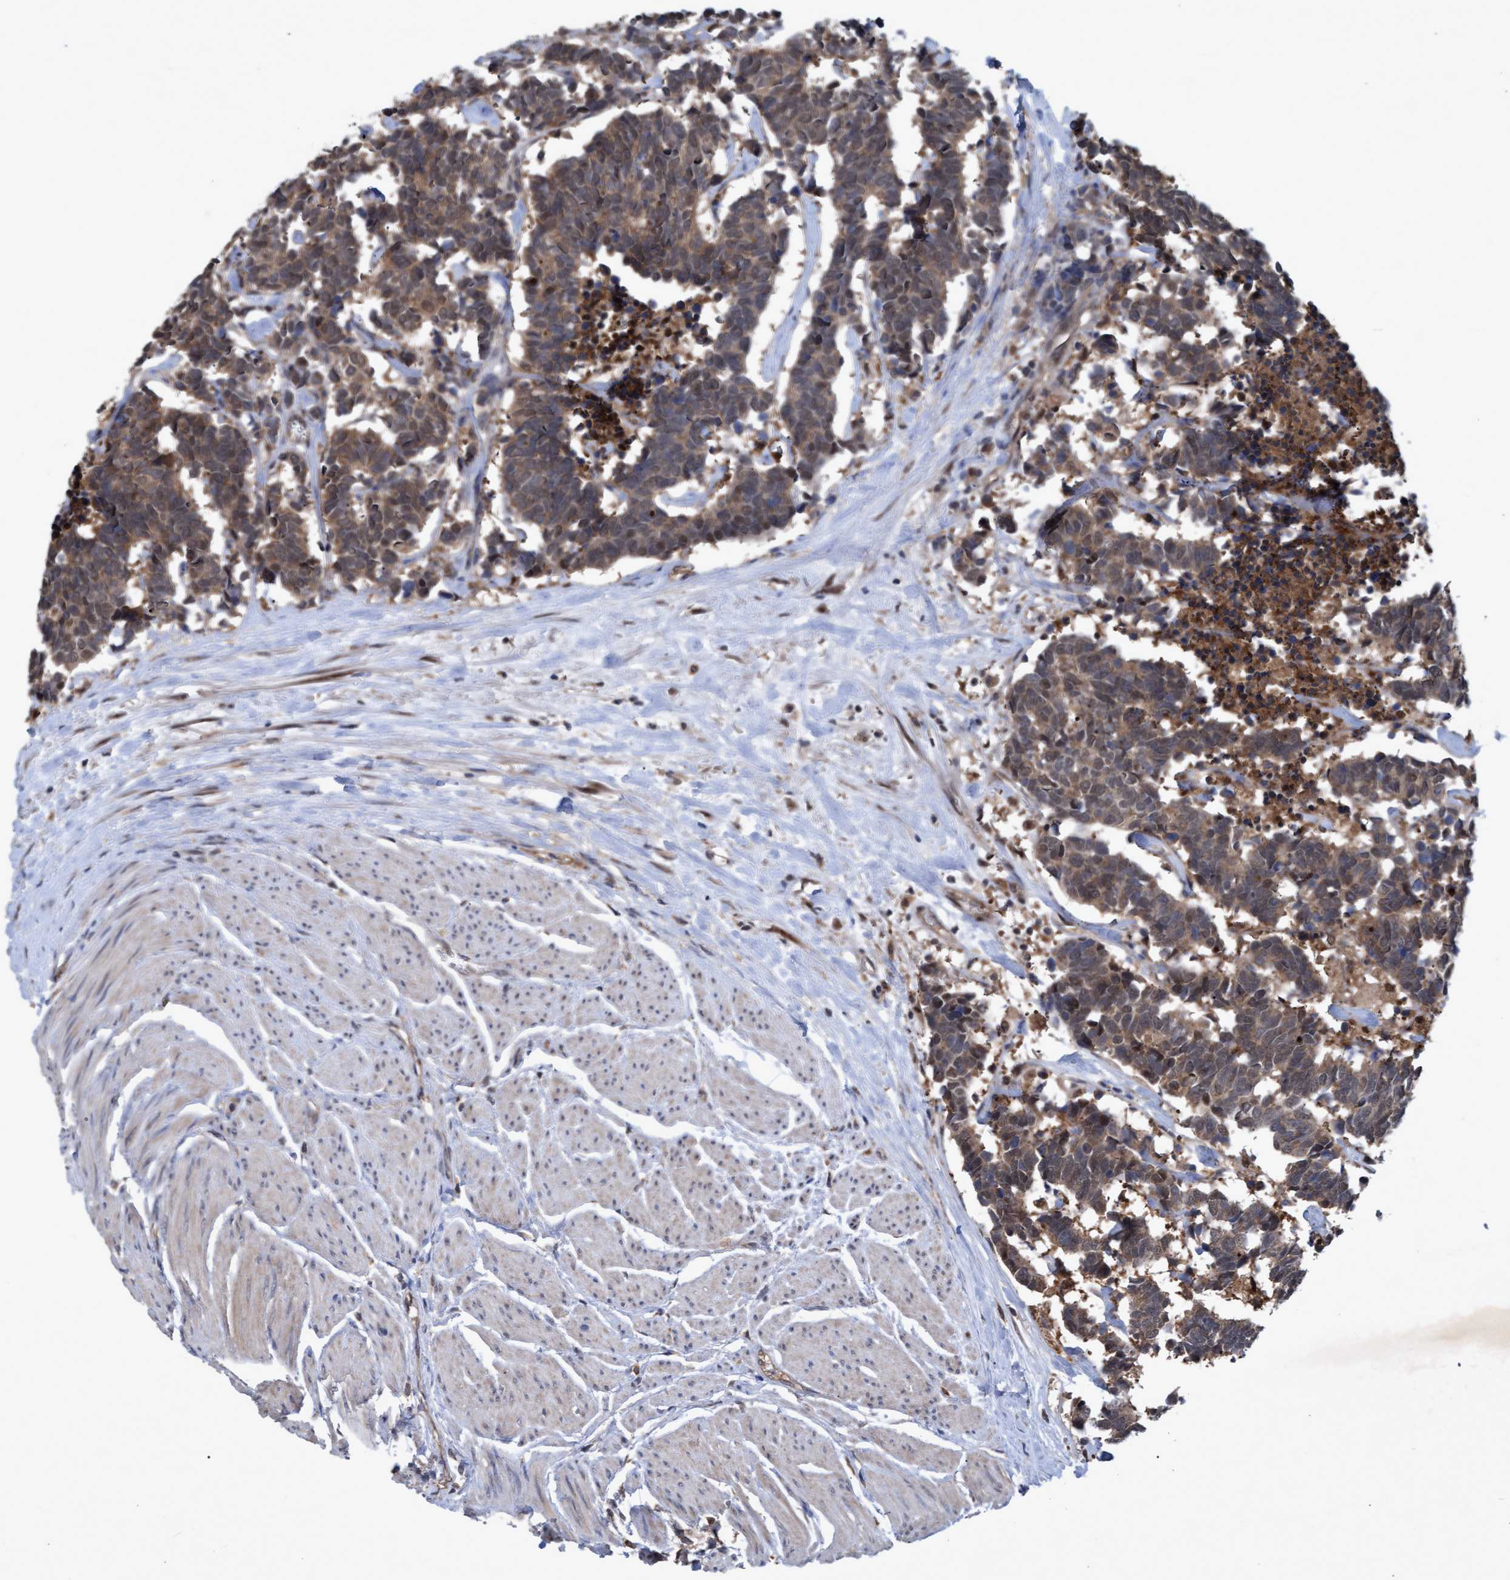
{"staining": {"intensity": "moderate", "quantity": ">75%", "location": "cytoplasmic/membranous,nuclear"}, "tissue": "carcinoid", "cell_type": "Tumor cells", "image_type": "cancer", "snomed": [{"axis": "morphology", "description": "Carcinoma, NOS"}, {"axis": "morphology", "description": "Carcinoid, malignant, NOS"}, {"axis": "topography", "description": "Urinary bladder"}], "caption": "Immunohistochemistry (IHC) image of neoplastic tissue: human carcinoid stained using immunohistochemistry (IHC) demonstrates medium levels of moderate protein expression localized specifically in the cytoplasmic/membranous and nuclear of tumor cells, appearing as a cytoplasmic/membranous and nuclear brown color.", "gene": "PSMB6", "patient": {"sex": "male", "age": 57}}